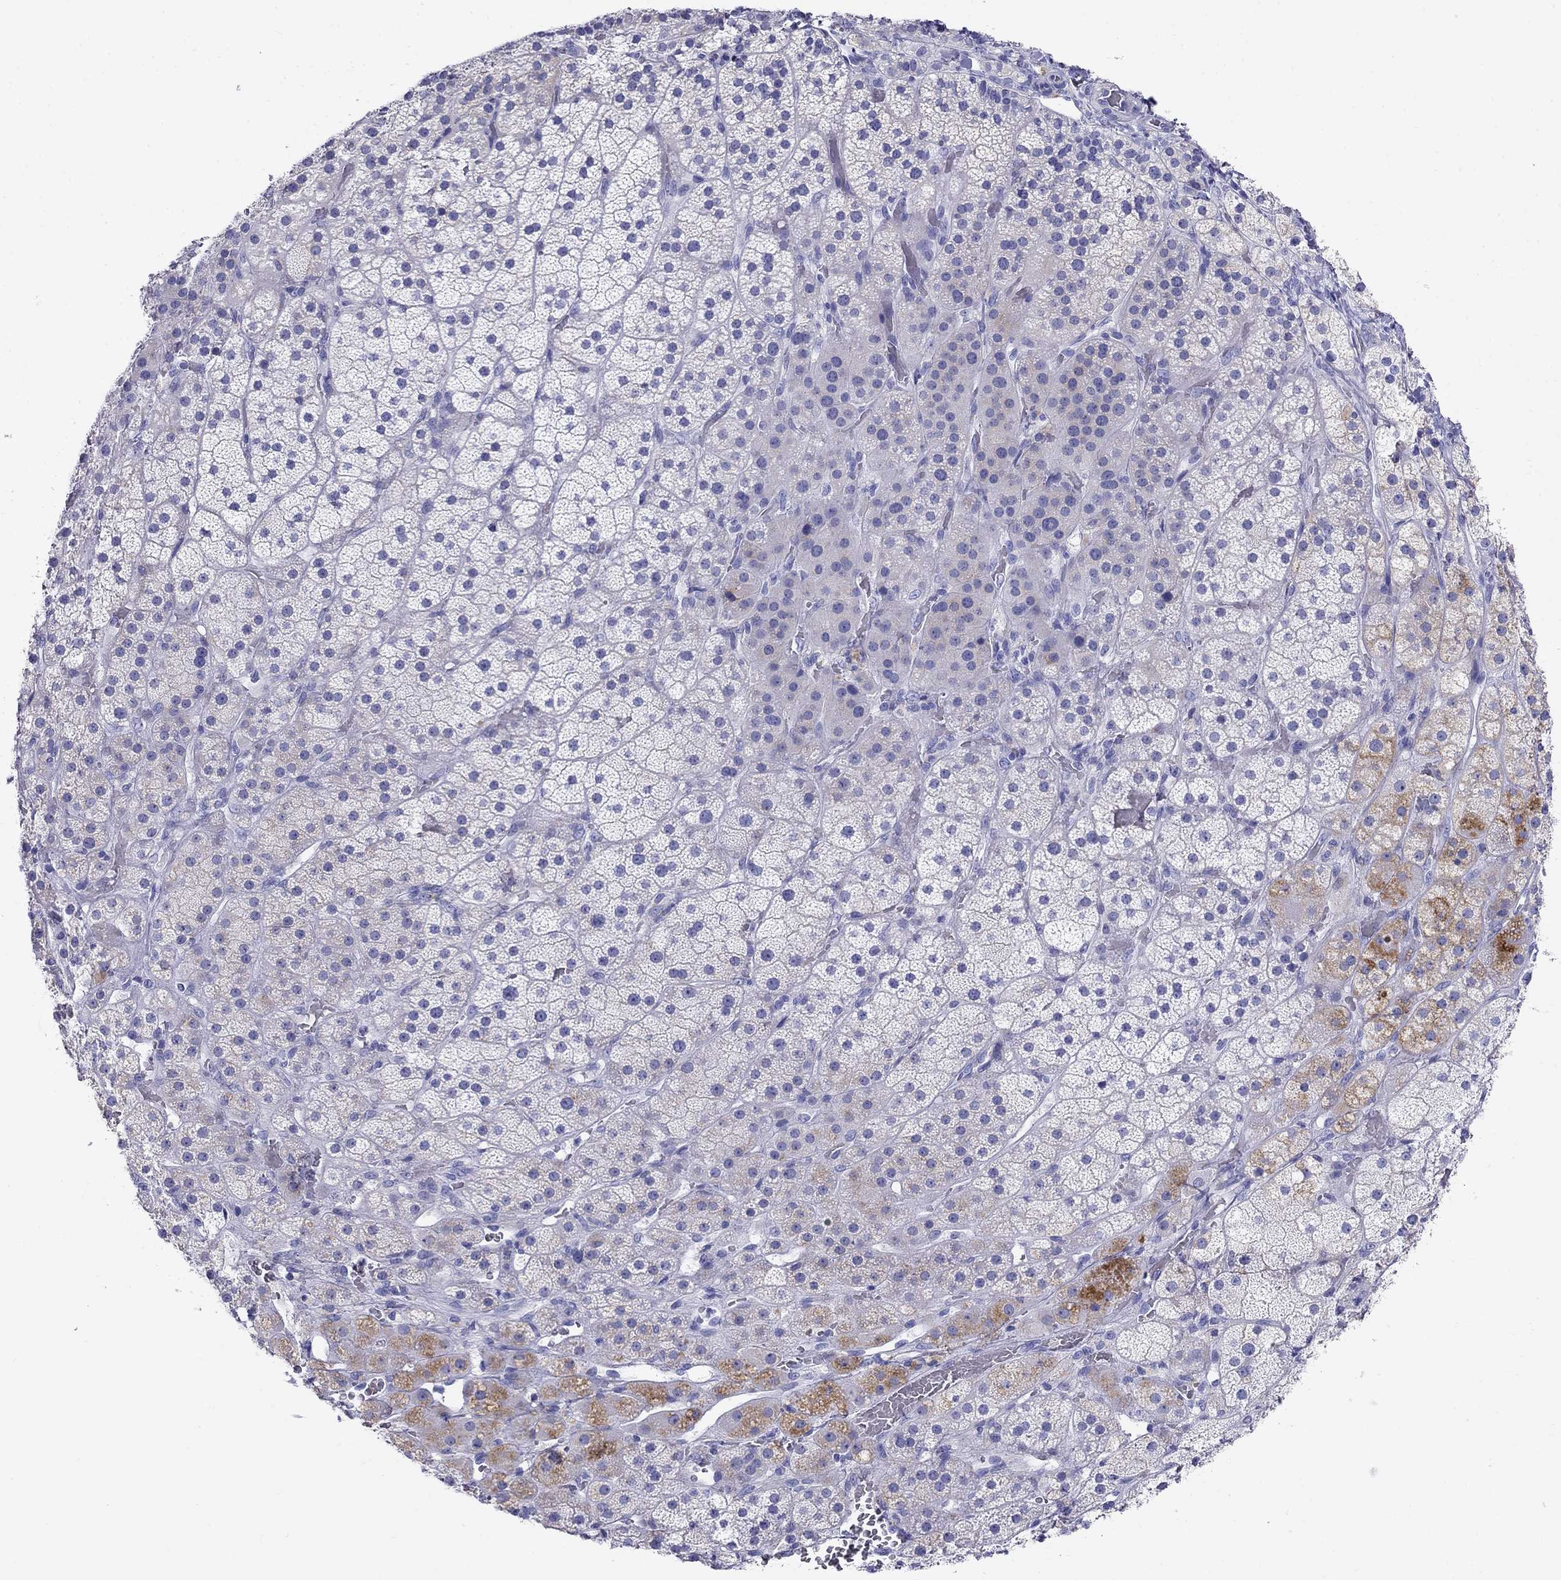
{"staining": {"intensity": "moderate", "quantity": "<25%", "location": "cytoplasmic/membranous"}, "tissue": "adrenal gland", "cell_type": "Glandular cells", "image_type": "normal", "snomed": [{"axis": "morphology", "description": "Normal tissue, NOS"}, {"axis": "topography", "description": "Adrenal gland"}], "caption": "Immunohistochemical staining of unremarkable human adrenal gland shows moderate cytoplasmic/membranous protein staining in about <25% of glandular cells.", "gene": "MC5R", "patient": {"sex": "male", "age": 57}}